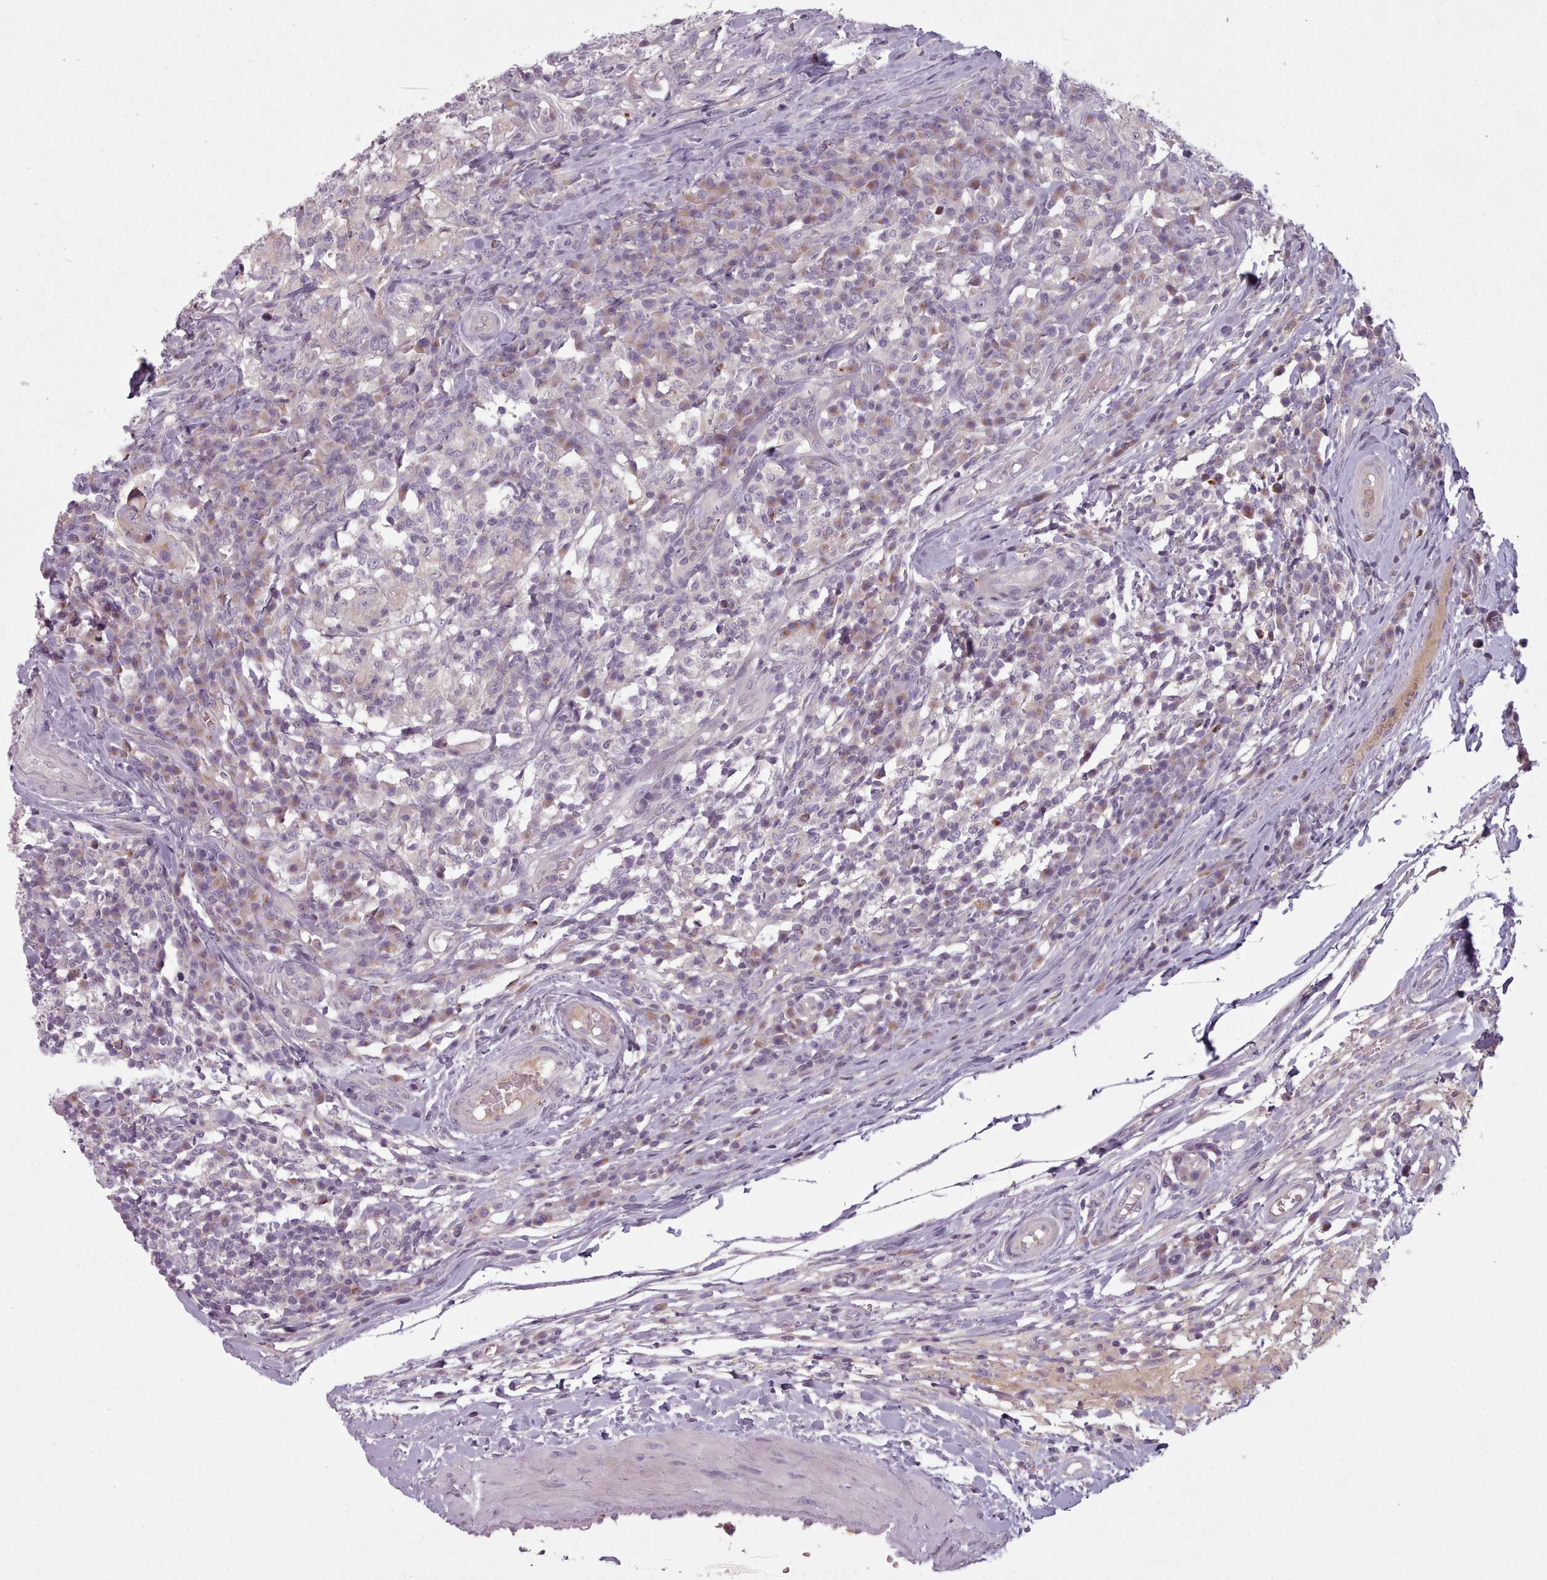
{"staining": {"intensity": "negative", "quantity": "none", "location": "none"}, "tissue": "head and neck cancer", "cell_type": "Tumor cells", "image_type": "cancer", "snomed": [{"axis": "morphology", "description": "Normal tissue, NOS"}, {"axis": "morphology", "description": "Squamous cell carcinoma, NOS"}, {"axis": "topography", "description": "Skeletal muscle"}, {"axis": "topography", "description": "Vascular tissue"}, {"axis": "topography", "description": "Peripheral nerve tissue"}, {"axis": "topography", "description": "Head-Neck"}], "caption": "Photomicrograph shows no protein staining in tumor cells of head and neck squamous cell carcinoma tissue.", "gene": "LAPTM5", "patient": {"sex": "male", "age": 66}}